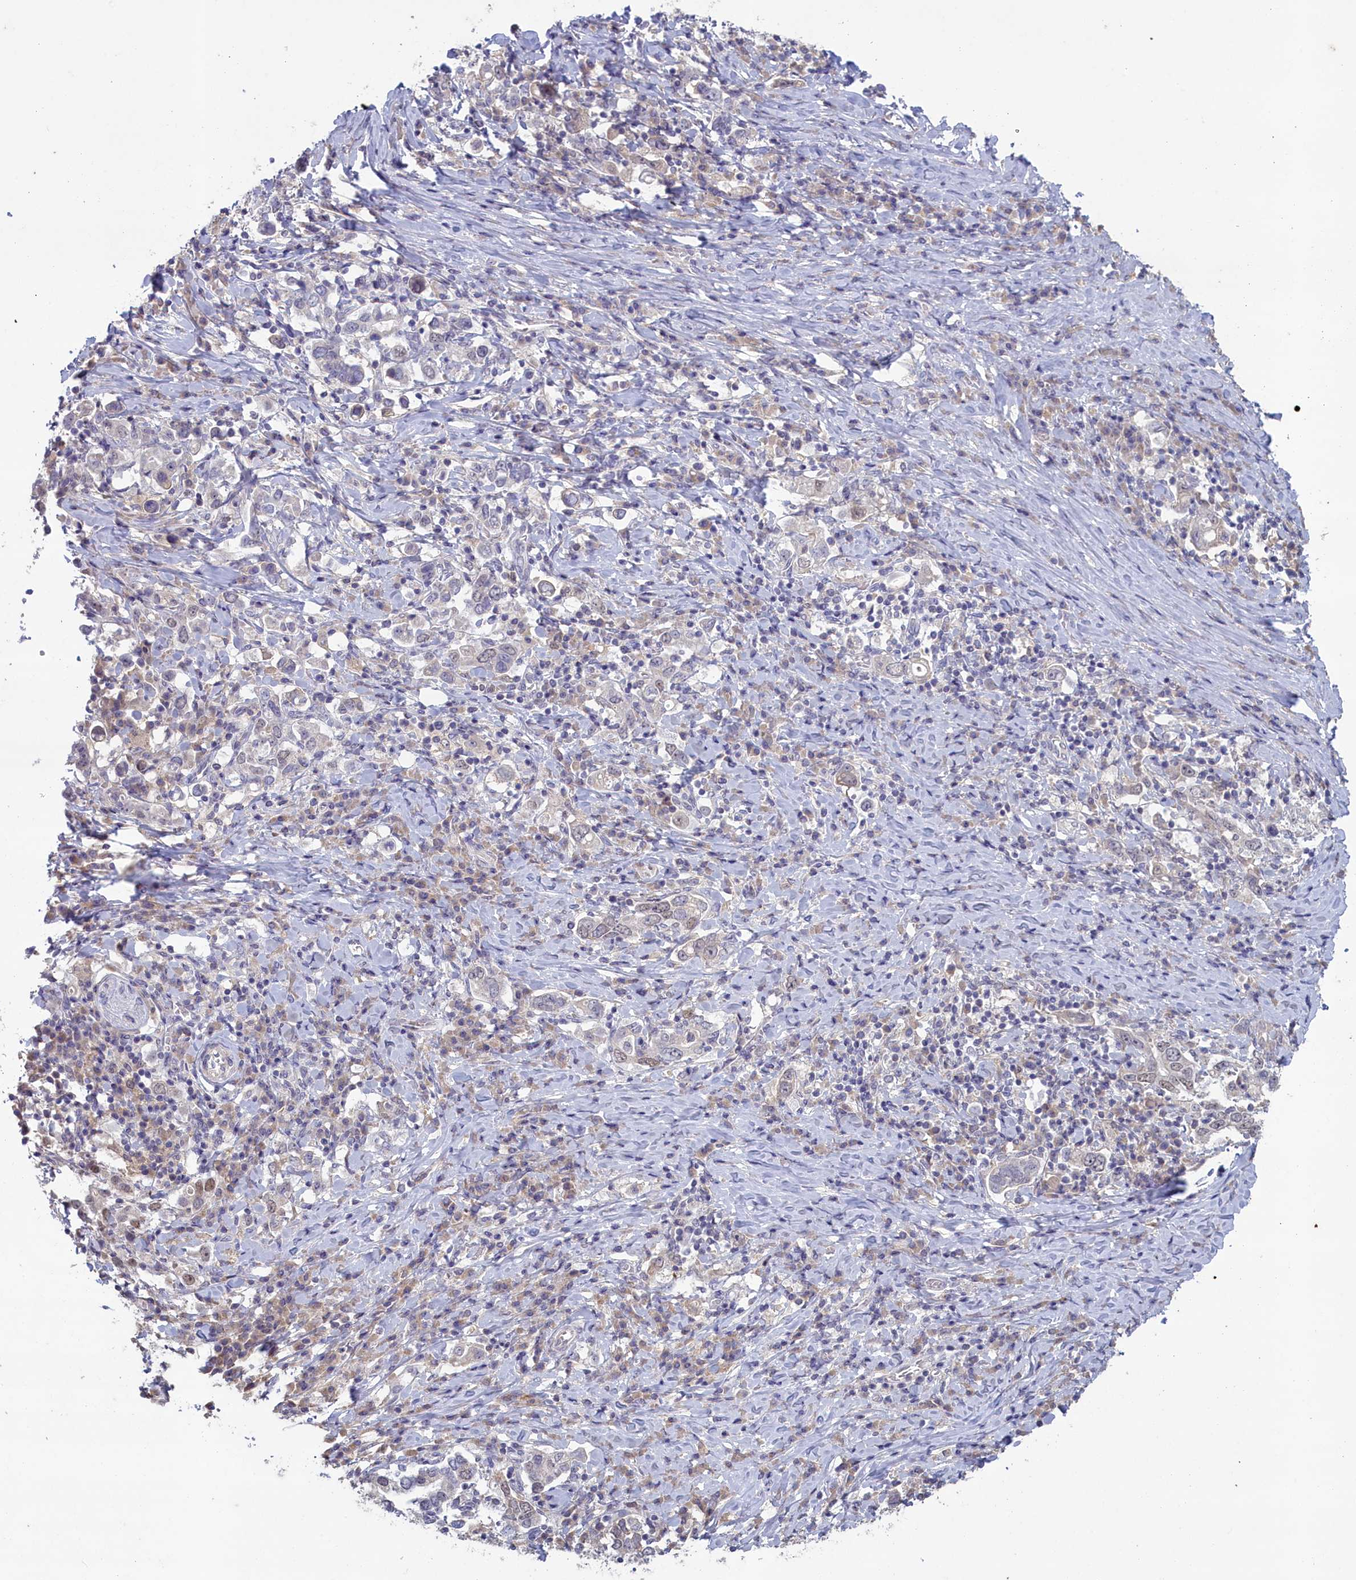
{"staining": {"intensity": "negative", "quantity": "none", "location": "none"}, "tissue": "stomach cancer", "cell_type": "Tumor cells", "image_type": "cancer", "snomed": [{"axis": "morphology", "description": "Adenocarcinoma, NOS"}, {"axis": "topography", "description": "Stomach, upper"}, {"axis": "topography", "description": "Stomach"}], "caption": "There is no significant staining in tumor cells of stomach cancer (adenocarcinoma).", "gene": "ATF7IP2", "patient": {"sex": "male", "age": 62}}